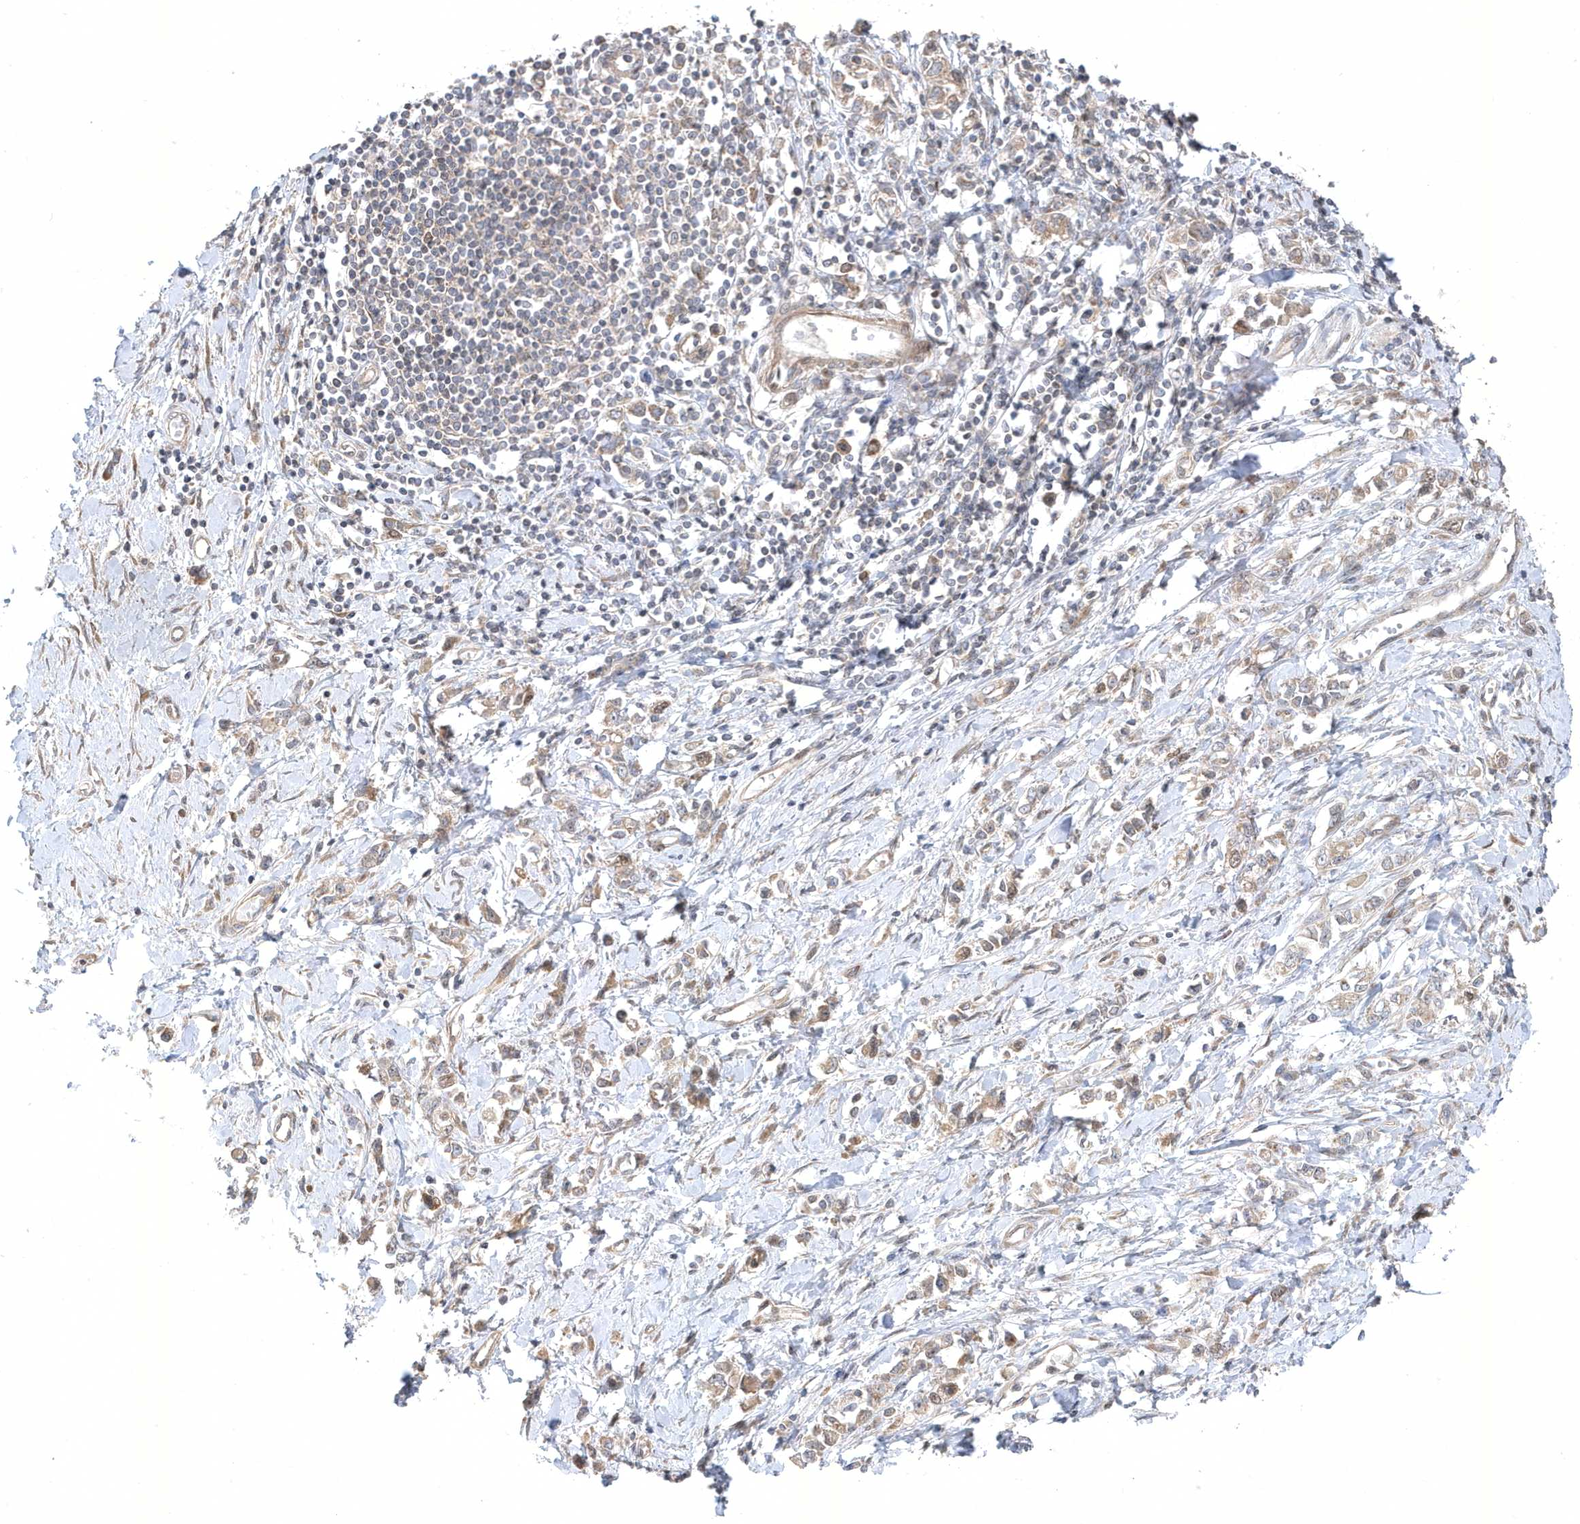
{"staining": {"intensity": "moderate", "quantity": ">75%", "location": "cytoplasmic/membranous"}, "tissue": "stomach cancer", "cell_type": "Tumor cells", "image_type": "cancer", "snomed": [{"axis": "morphology", "description": "Adenocarcinoma, NOS"}, {"axis": "topography", "description": "Stomach"}], "caption": "DAB (3,3'-diaminobenzidine) immunohistochemical staining of human adenocarcinoma (stomach) exhibits moderate cytoplasmic/membranous protein expression in about >75% of tumor cells. (DAB IHC with brightfield microscopy, high magnification).", "gene": "MXI1", "patient": {"sex": "female", "age": 76}}